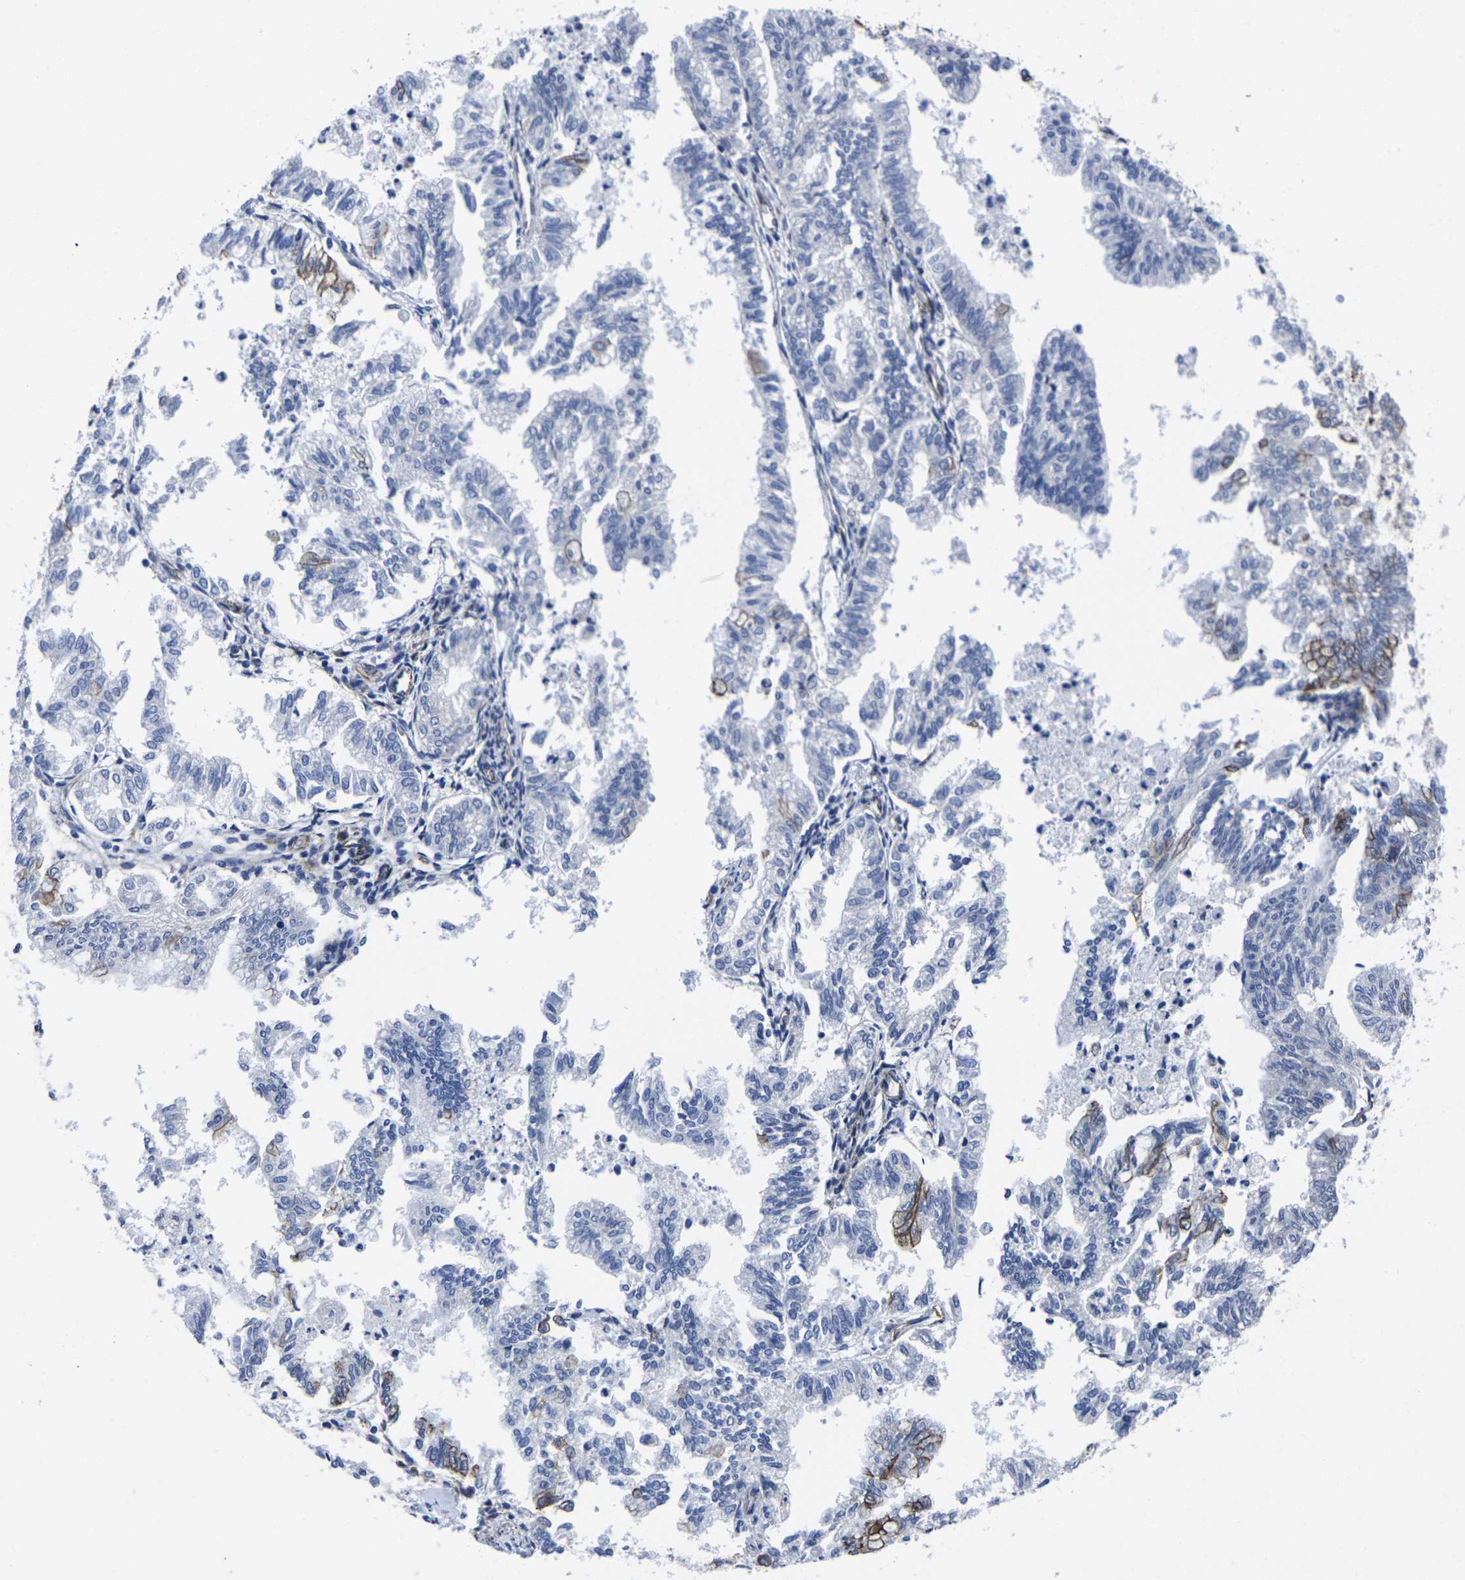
{"staining": {"intensity": "negative", "quantity": "none", "location": "none"}, "tissue": "endometrial cancer", "cell_type": "Tumor cells", "image_type": "cancer", "snomed": [{"axis": "morphology", "description": "Necrosis, NOS"}, {"axis": "morphology", "description": "Adenocarcinoma, NOS"}, {"axis": "topography", "description": "Endometrium"}], "caption": "This histopathology image is of endometrial cancer stained with immunohistochemistry (IHC) to label a protein in brown with the nuclei are counter-stained blue. There is no staining in tumor cells. (IHC, brightfield microscopy, high magnification).", "gene": "NUMB", "patient": {"sex": "female", "age": 79}}